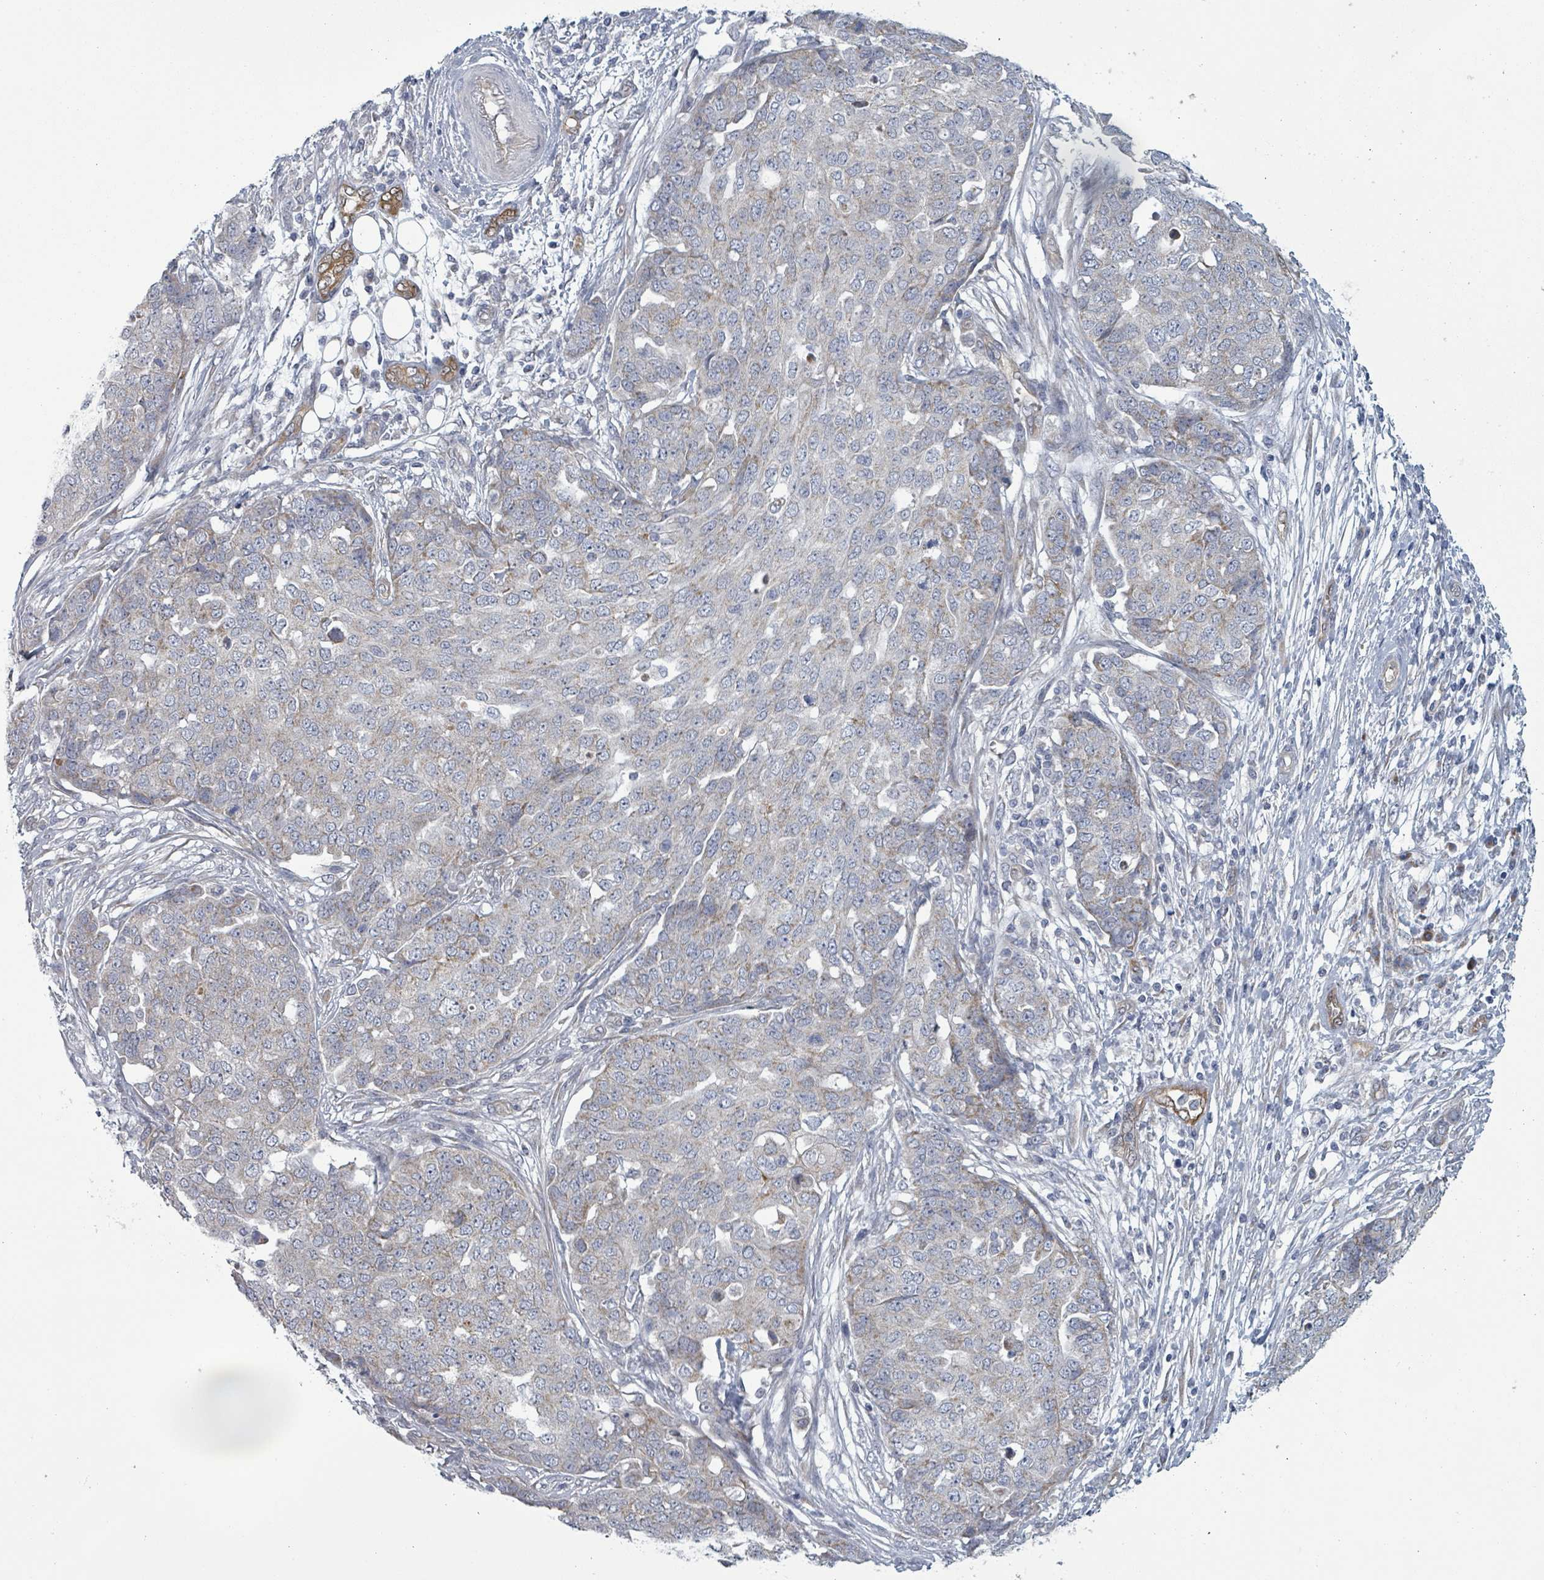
{"staining": {"intensity": "negative", "quantity": "none", "location": "none"}, "tissue": "ovarian cancer", "cell_type": "Tumor cells", "image_type": "cancer", "snomed": [{"axis": "morphology", "description": "Cystadenocarcinoma, serous, NOS"}, {"axis": "topography", "description": "Soft tissue"}, {"axis": "topography", "description": "Ovary"}], "caption": "High power microscopy histopathology image of an immunohistochemistry (IHC) image of ovarian serous cystadenocarcinoma, revealing no significant staining in tumor cells. (Stains: DAB immunohistochemistry with hematoxylin counter stain, Microscopy: brightfield microscopy at high magnification).", "gene": "FKBP1A", "patient": {"sex": "female", "age": 57}}